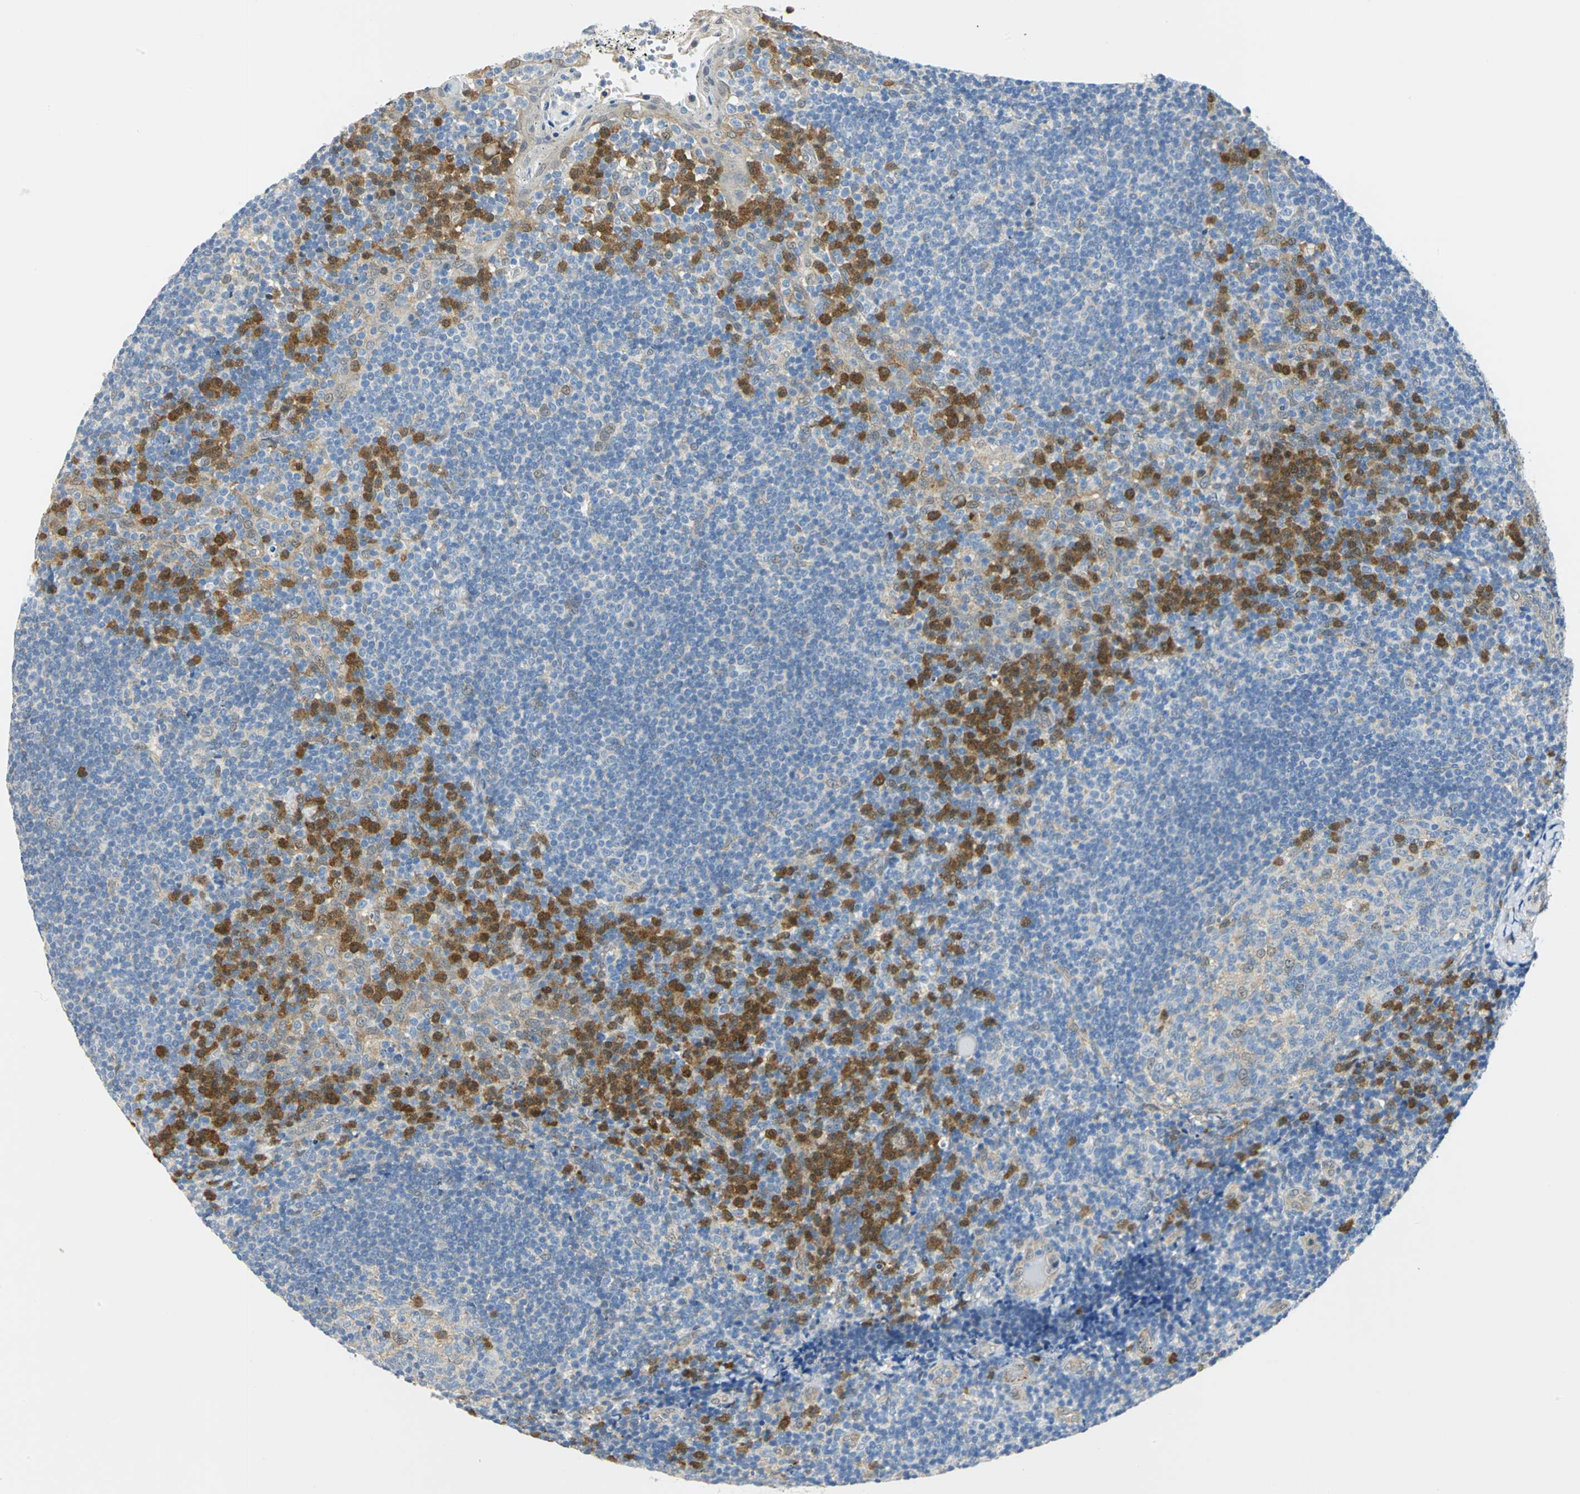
{"staining": {"intensity": "moderate", "quantity": "25%-75%", "location": "cytoplasmic/membranous"}, "tissue": "tonsil", "cell_type": "Germinal center cells", "image_type": "normal", "snomed": [{"axis": "morphology", "description": "Normal tissue, NOS"}, {"axis": "topography", "description": "Tonsil"}], "caption": "Germinal center cells display medium levels of moderate cytoplasmic/membranous positivity in about 25%-75% of cells in unremarkable human tonsil.", "gene": "PGM3", "patient": {"sex": "female", "age": 40}}